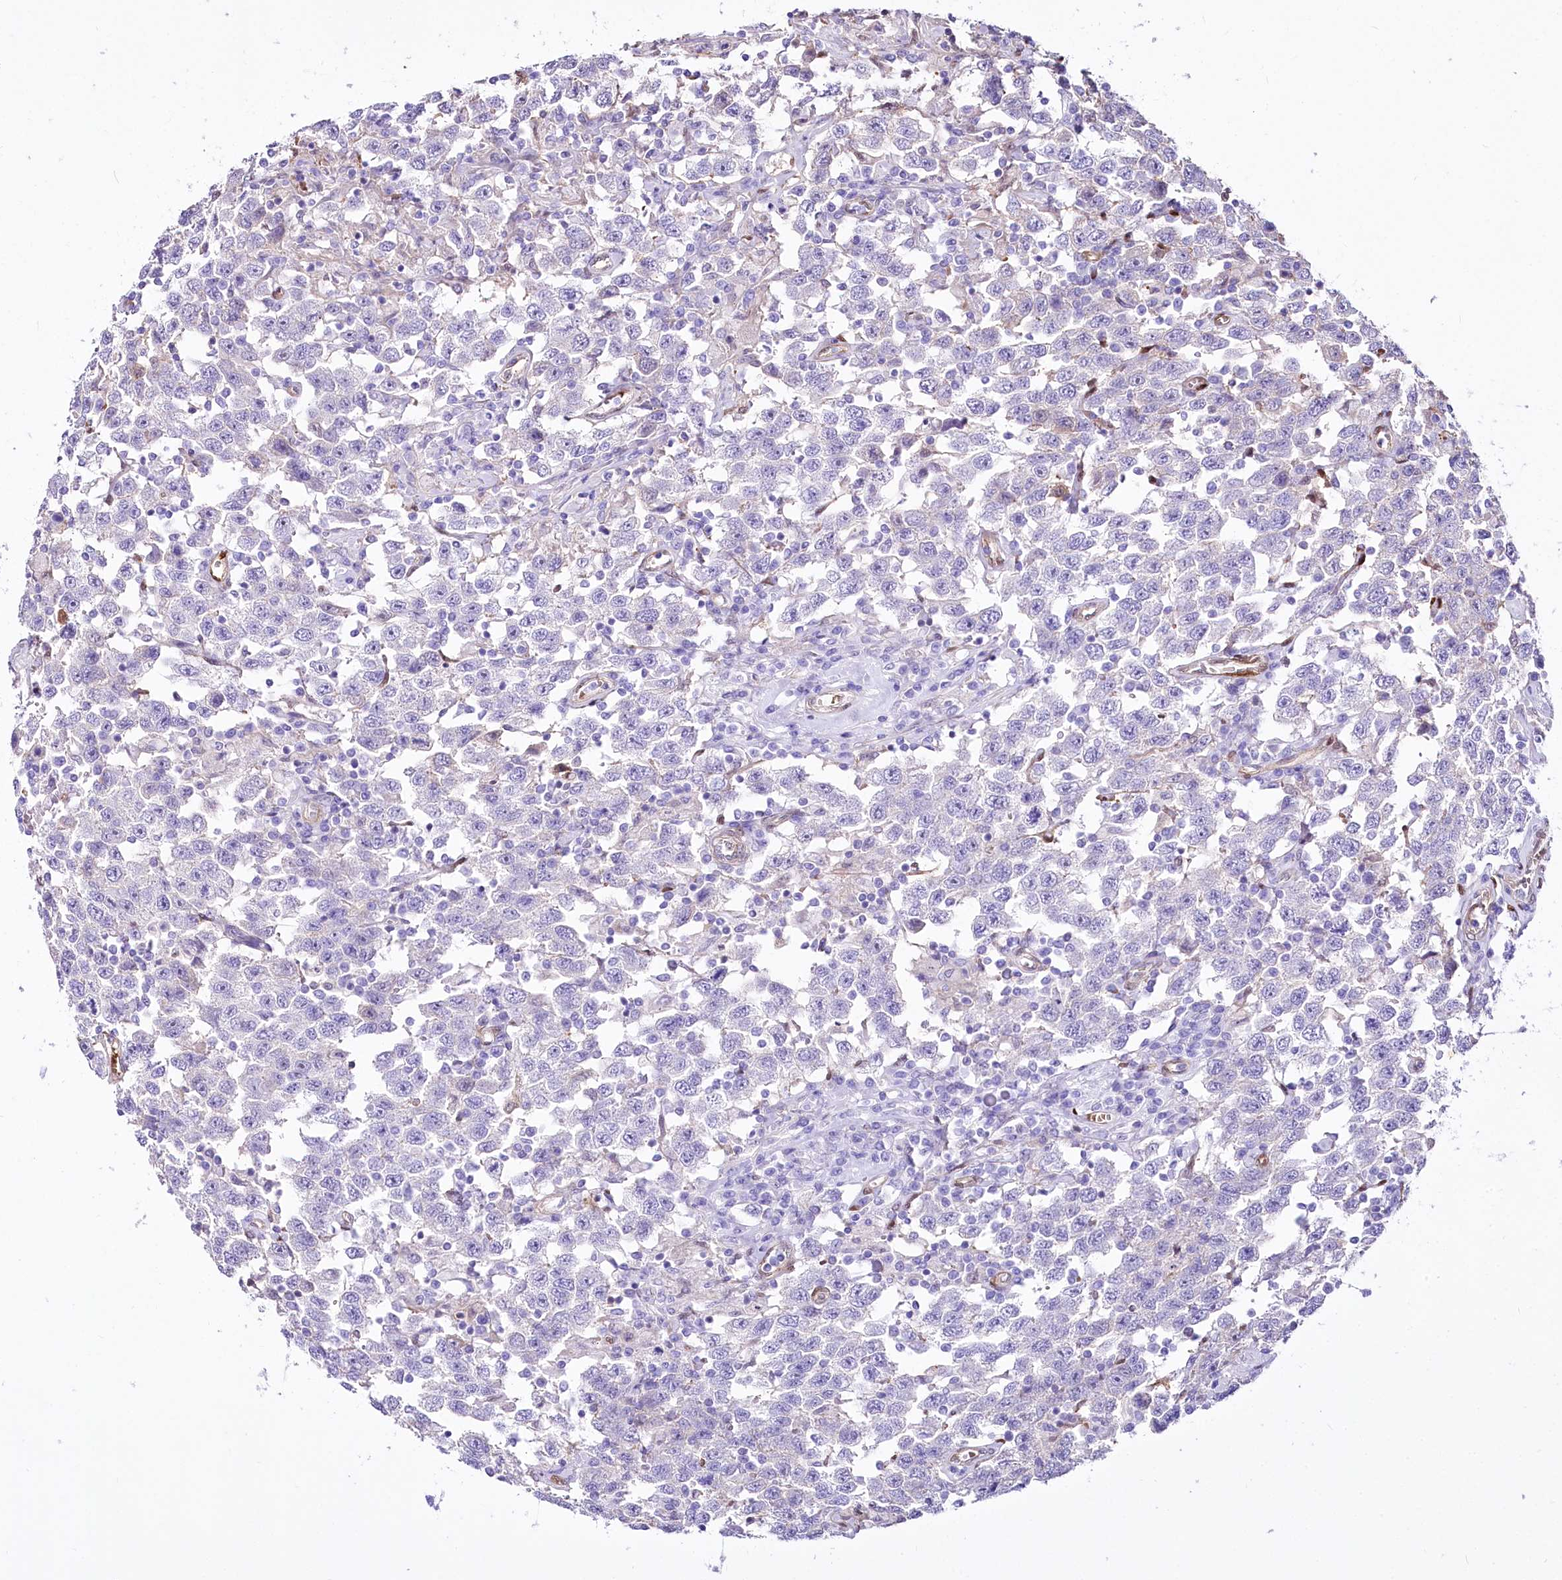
{"staining": {"intensity": "negative", "quantity": "none", "location": "none"}, "tissue": "testis cancer", "cell_type": "Tumor cells", "image_type": "cancer", "snomed": [{"axis": "morphology", "description": "Seminoma, NOS"}, {"axis": "topography", "description": "Testis"}], "caption": "The micrograph demonstrates no significant expression in tumor cells of testis cancer (seminoma).", "gene": "PTMS", "patient": {"sex": "male", "age": 41}}